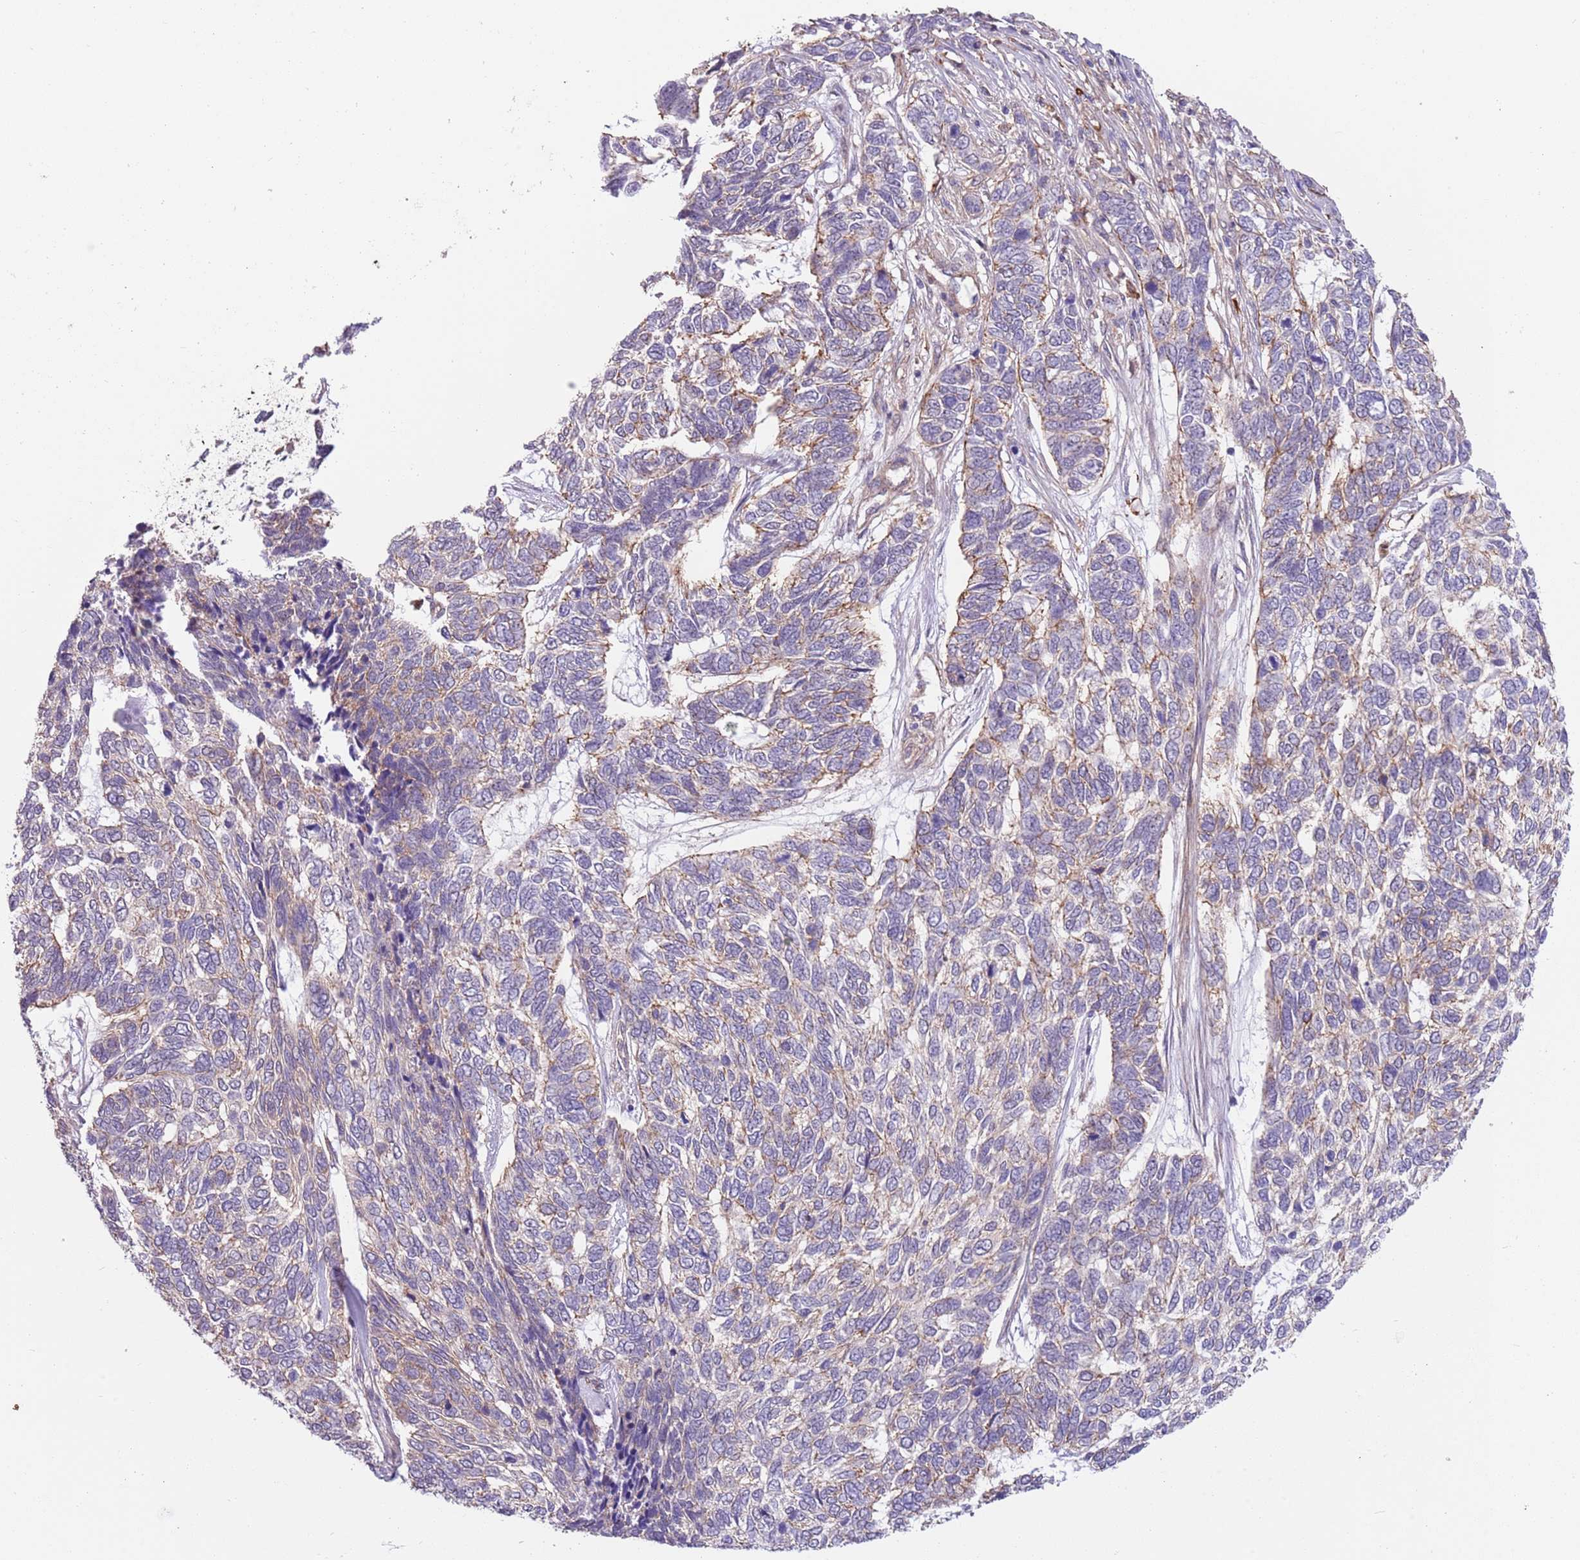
{"staining": {"intensity": "moderate", "quantity": "25%-75%", "location": "cytoplasmic/membranous"}, "tissue": "skin cancer", "cell_type": "Tumor cells", "image_type": "cancer", "snomed": [{"axis": "morphology", "description": "Basal cell carcinoma"}, {"axis": "topography", "description": "Skin"}], "caption": "Human basal cell carcinoma (skin) stained for a protein (brown) demonstrates moderate cytoplasmic/membranous positive positivity in about 25%-75% of tumor cells.", "gene": "CREBZF", "patient": {"sex": "female", "age": 65}}